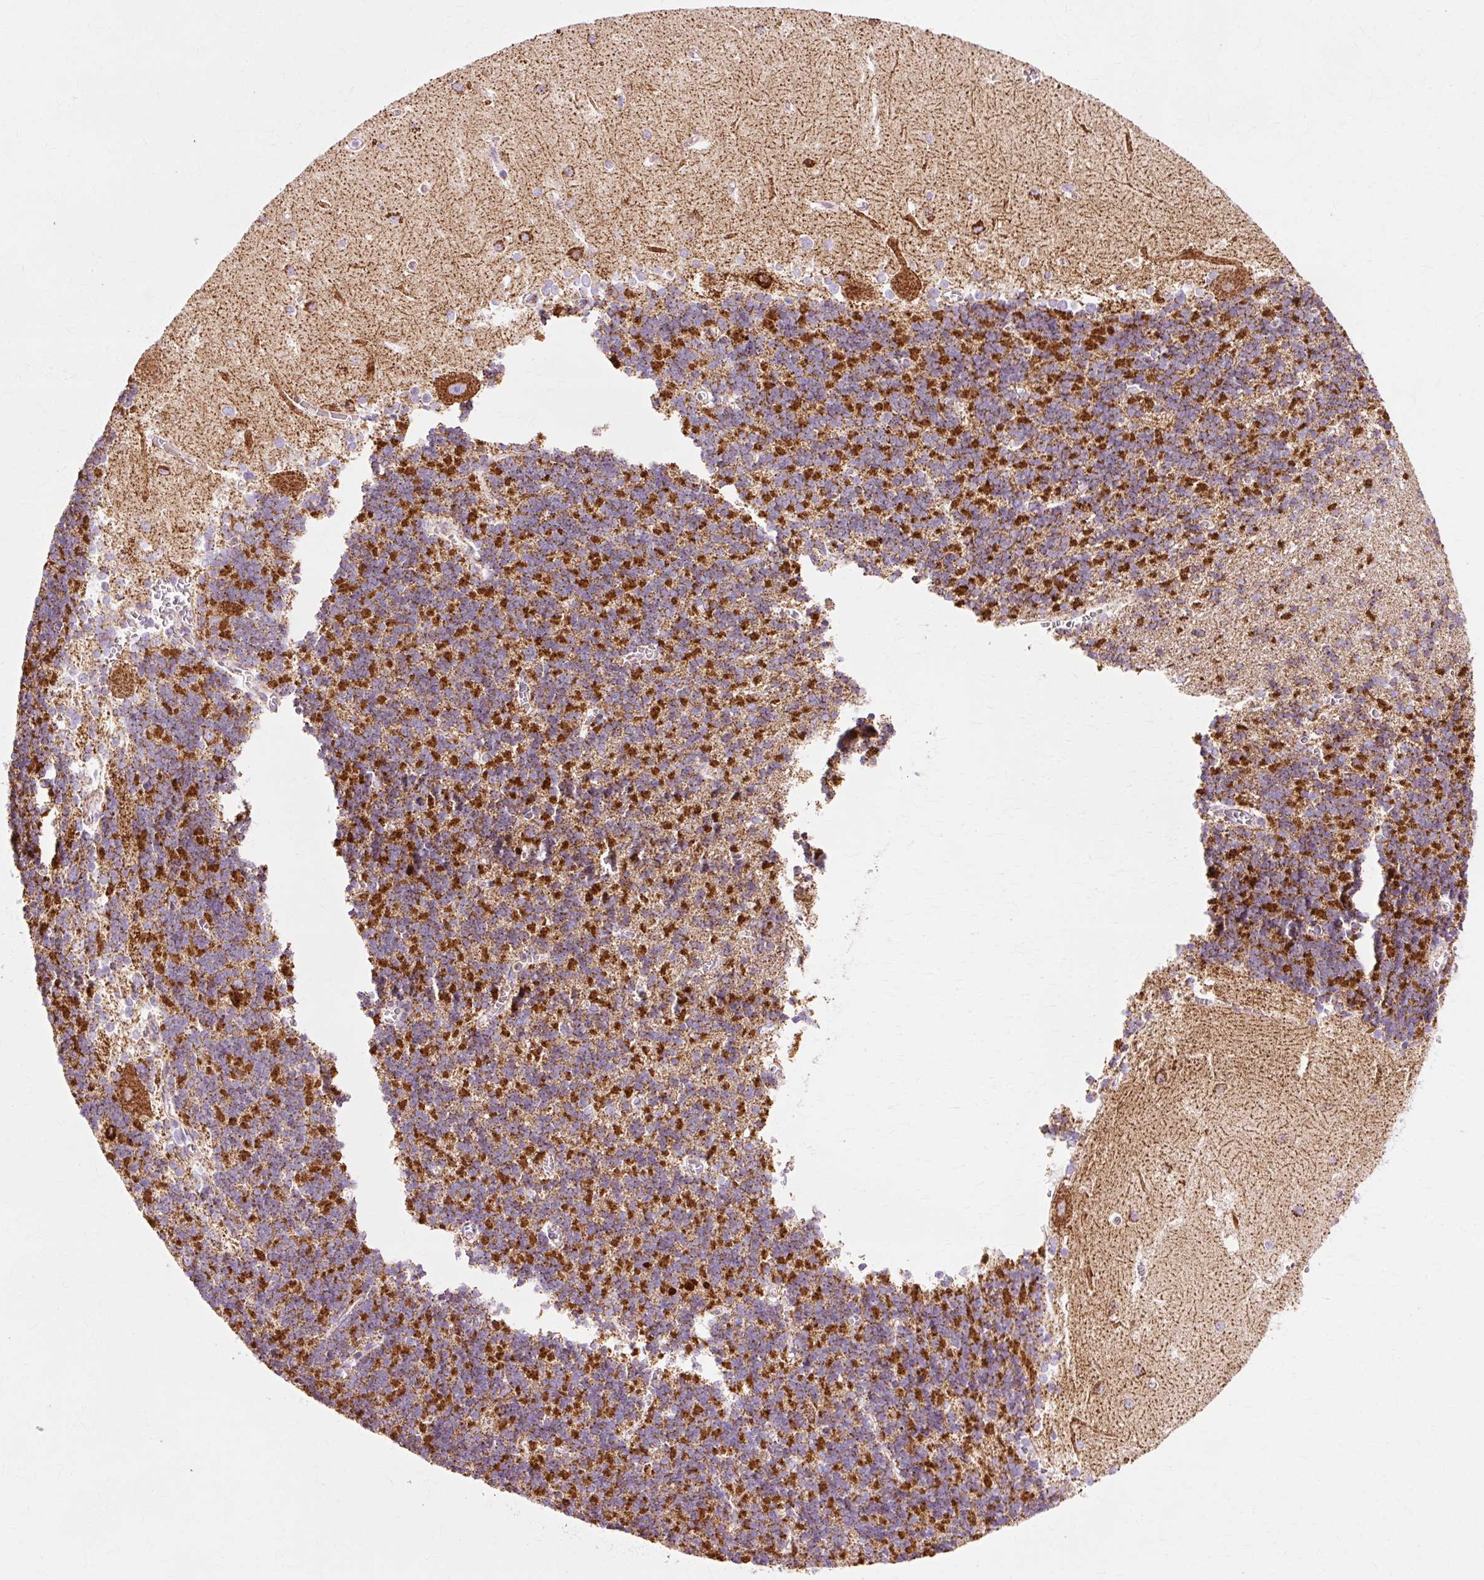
{"staining": {"intensity": "strong", "quantity": "25%-75%", "location": "cytoplasmic/membranous"}, "tissue": "cerebellum", "cell_type": "Cells in granular layer", "image_type": "normal", "snomed": [{"axis": "morphology", "description": "Normal tissue, NOS"}, {"axis": "topography", "description": "Cerebellum"}], "caption": "Strong cytoplasmic/membranous staining is seen in approximately 25%-75% of cells in granular layer in normal cerebellum.", "gene": "ATP5PO", "patient": {"sex": "male", "age": 37}}